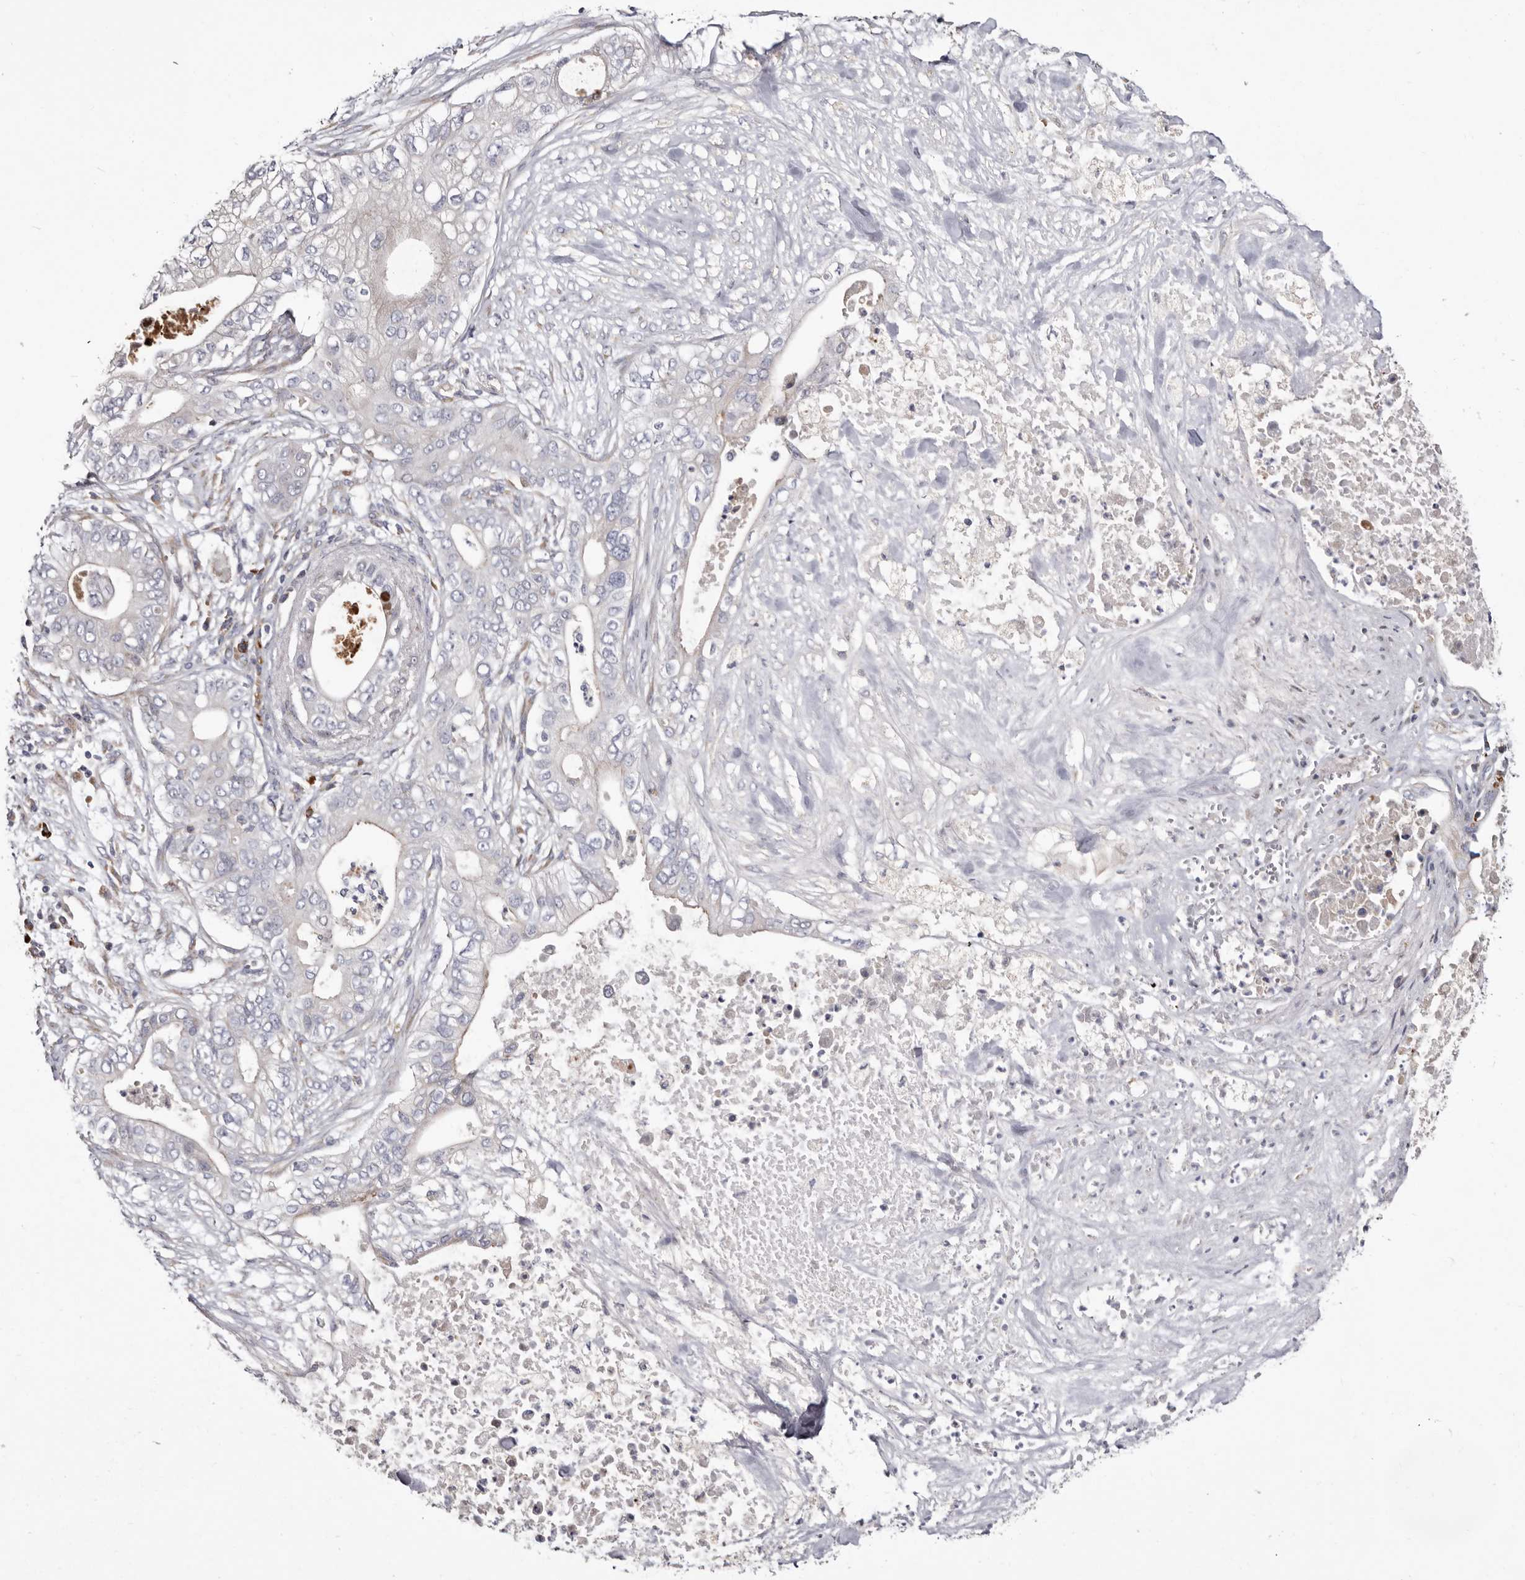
{"staining": {"intensity": "negative", "quantity": "none", "location": "none"}, "tissue": "pancreatic cancer", "cell_type": "Tumor cells", "image_type": "cancer", "snomed": [{"axis": "morphology", "description": "Adenocarcinoma, NOS"}, {"axis": "topography", "description": "Pancreas"}], "caption": "IHC image of neoplastic tissue: human pancreatic cancer stained with DAB (3,3'-diaminobenzidine) exhibits no significant protein positivity in tumor cells.", "gene": "ASIC5", "patient": {"sex": "female", "age": 78}}